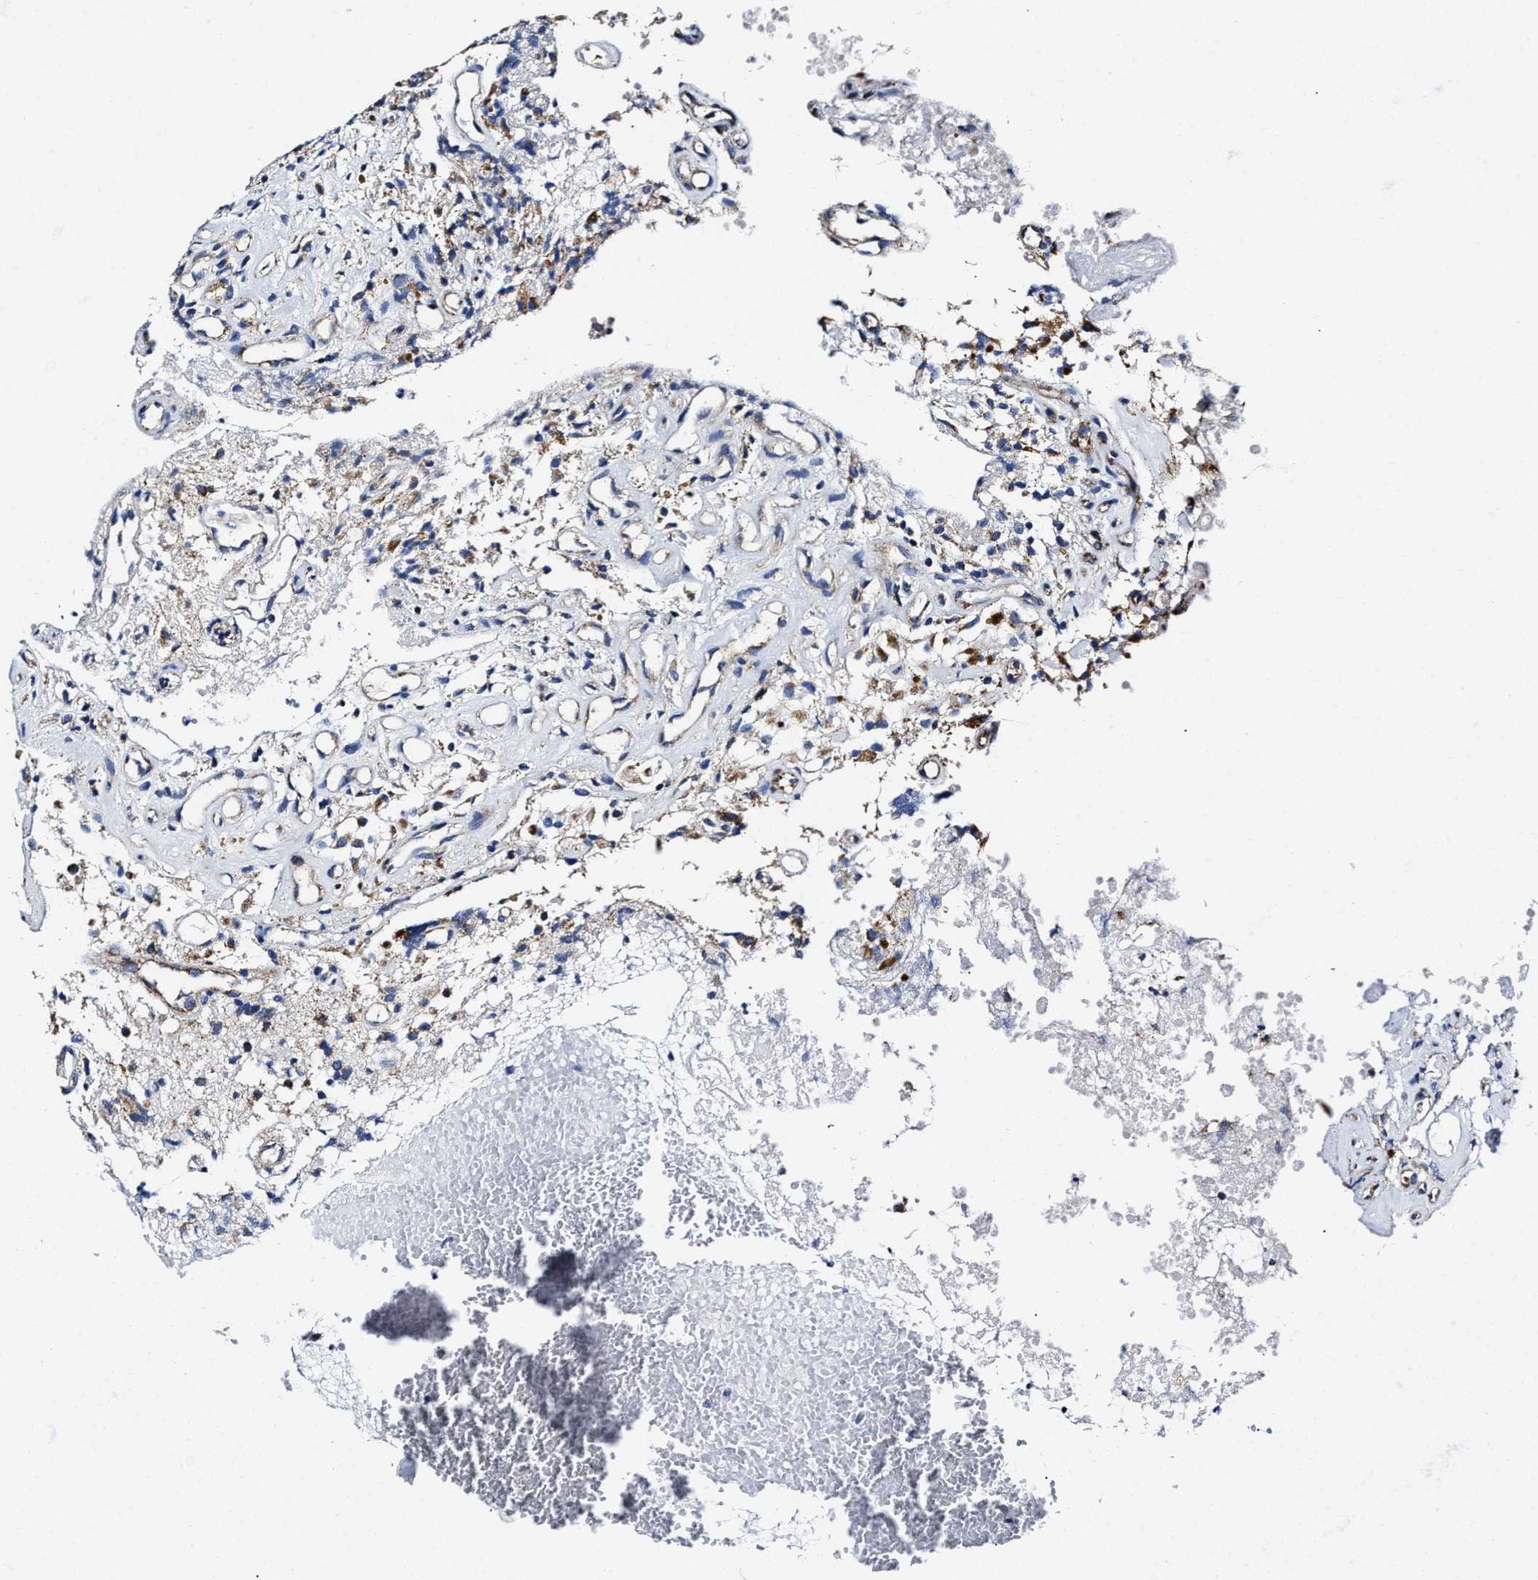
{"staining": {"intensity": "moderate", "quantity": "<25%", "location": "cytoplasmic/membranous"}, "tissue": "glioma", "cell_type": "Tumor cells", "image_type": "cancer", "snomed": [{"axis": "morphology", "description": "Glioma, malignant, High grade"}, {"axis": "topography", "description": "Brain"}], "caption": "IHC histopathology image of neoplastic tissue: glioma stained using immunohistochemistry demonstrates low levels of moderate protein expression localized specifically in the cytoplasmic/membranous of tumor cells, appearing as a cytoplasmic/membranous brown color.", "gene": "HINT2", "patient": {"sex": "female", "age": 59}}